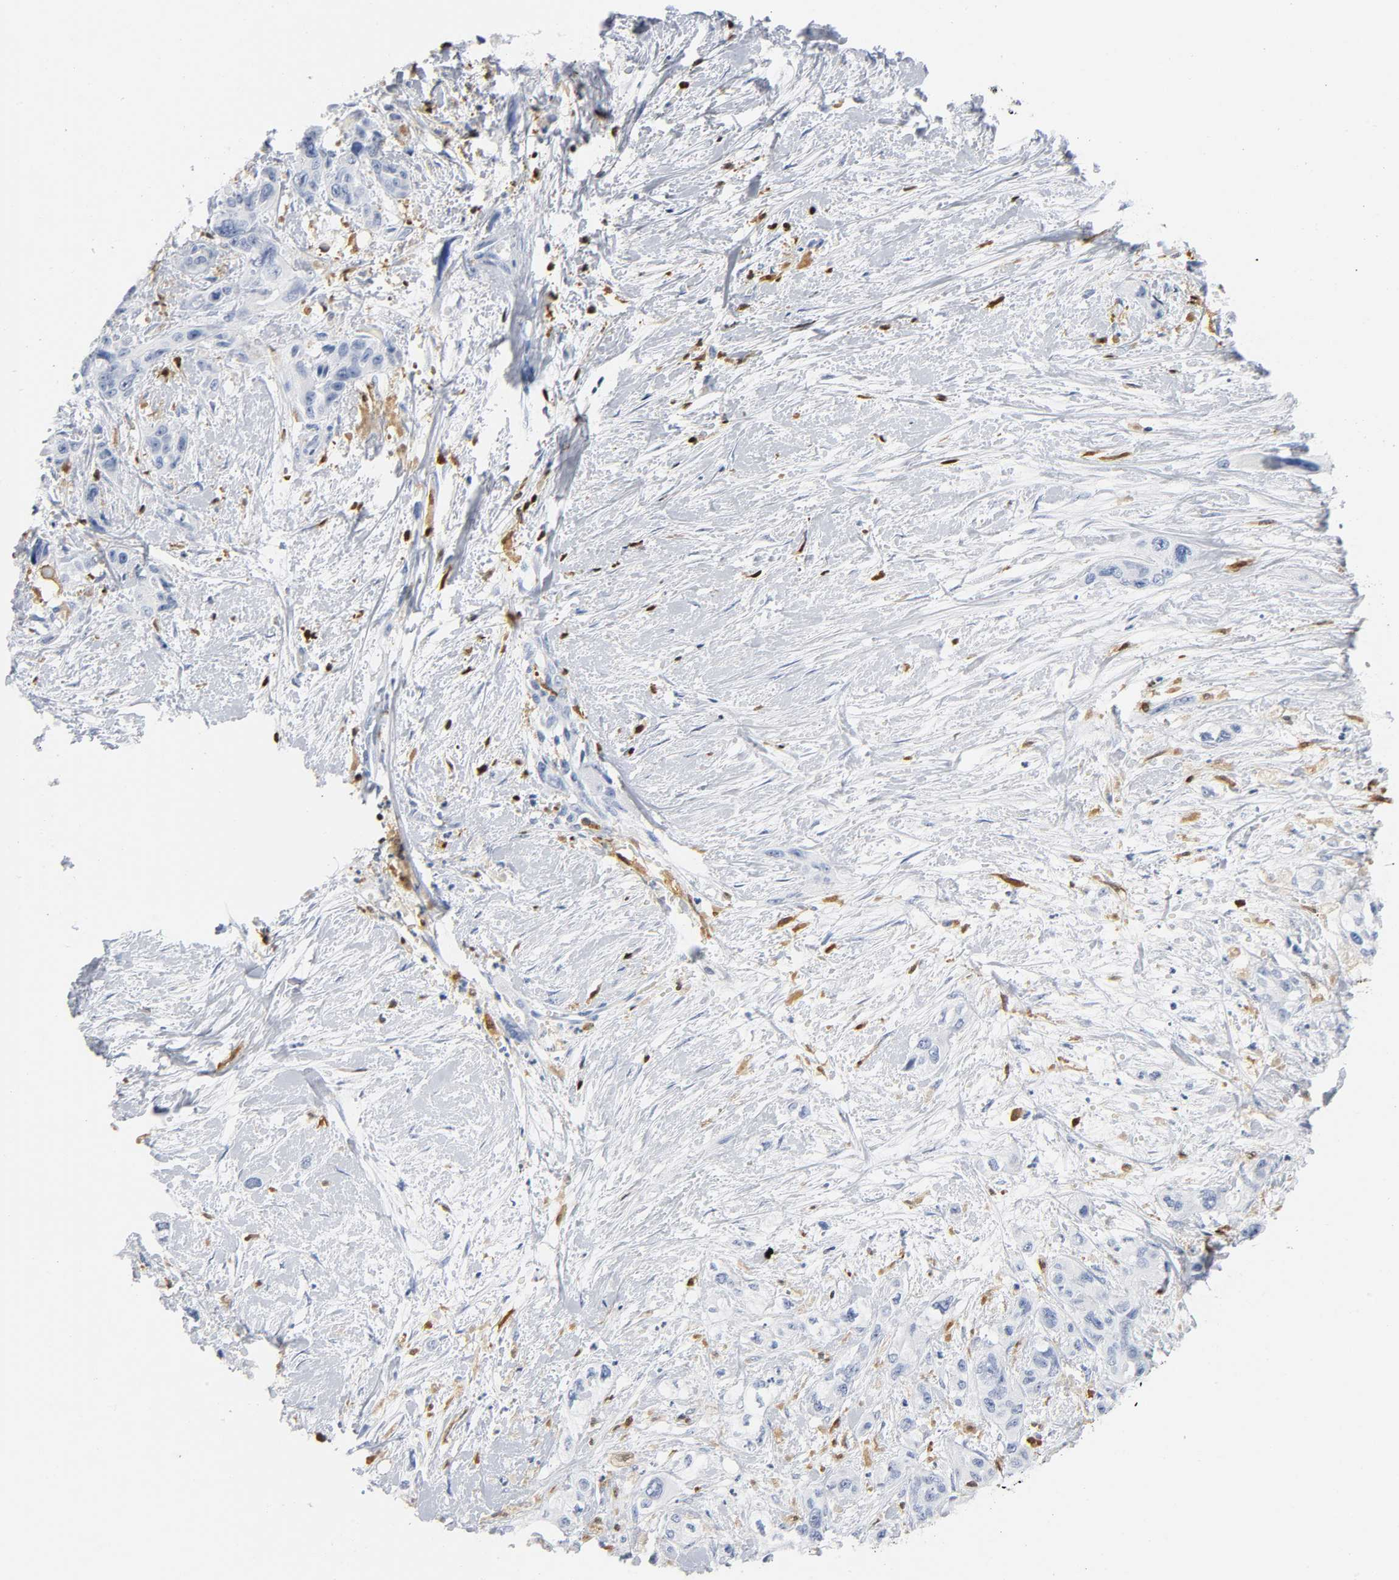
{"staining": {"intensity": "negative", "quantity": "none", "location": "none"}, "tissue": "pancreatic cancer", "cell_type": "Tumor cells", "image_type": "cancer", "snomed": [{"axis": "morphology", "description": "Adenocarcinoma, NOS"}, {"axis": "topography", "description": "Pancreas"}], "caption": "This is an immunohistochemistry micrograph of adenocarcinoma (pancreatic). There is no expression in tumor cells.", "gene": "DOK2", "patient": {"sex": "male", "age": 82}}